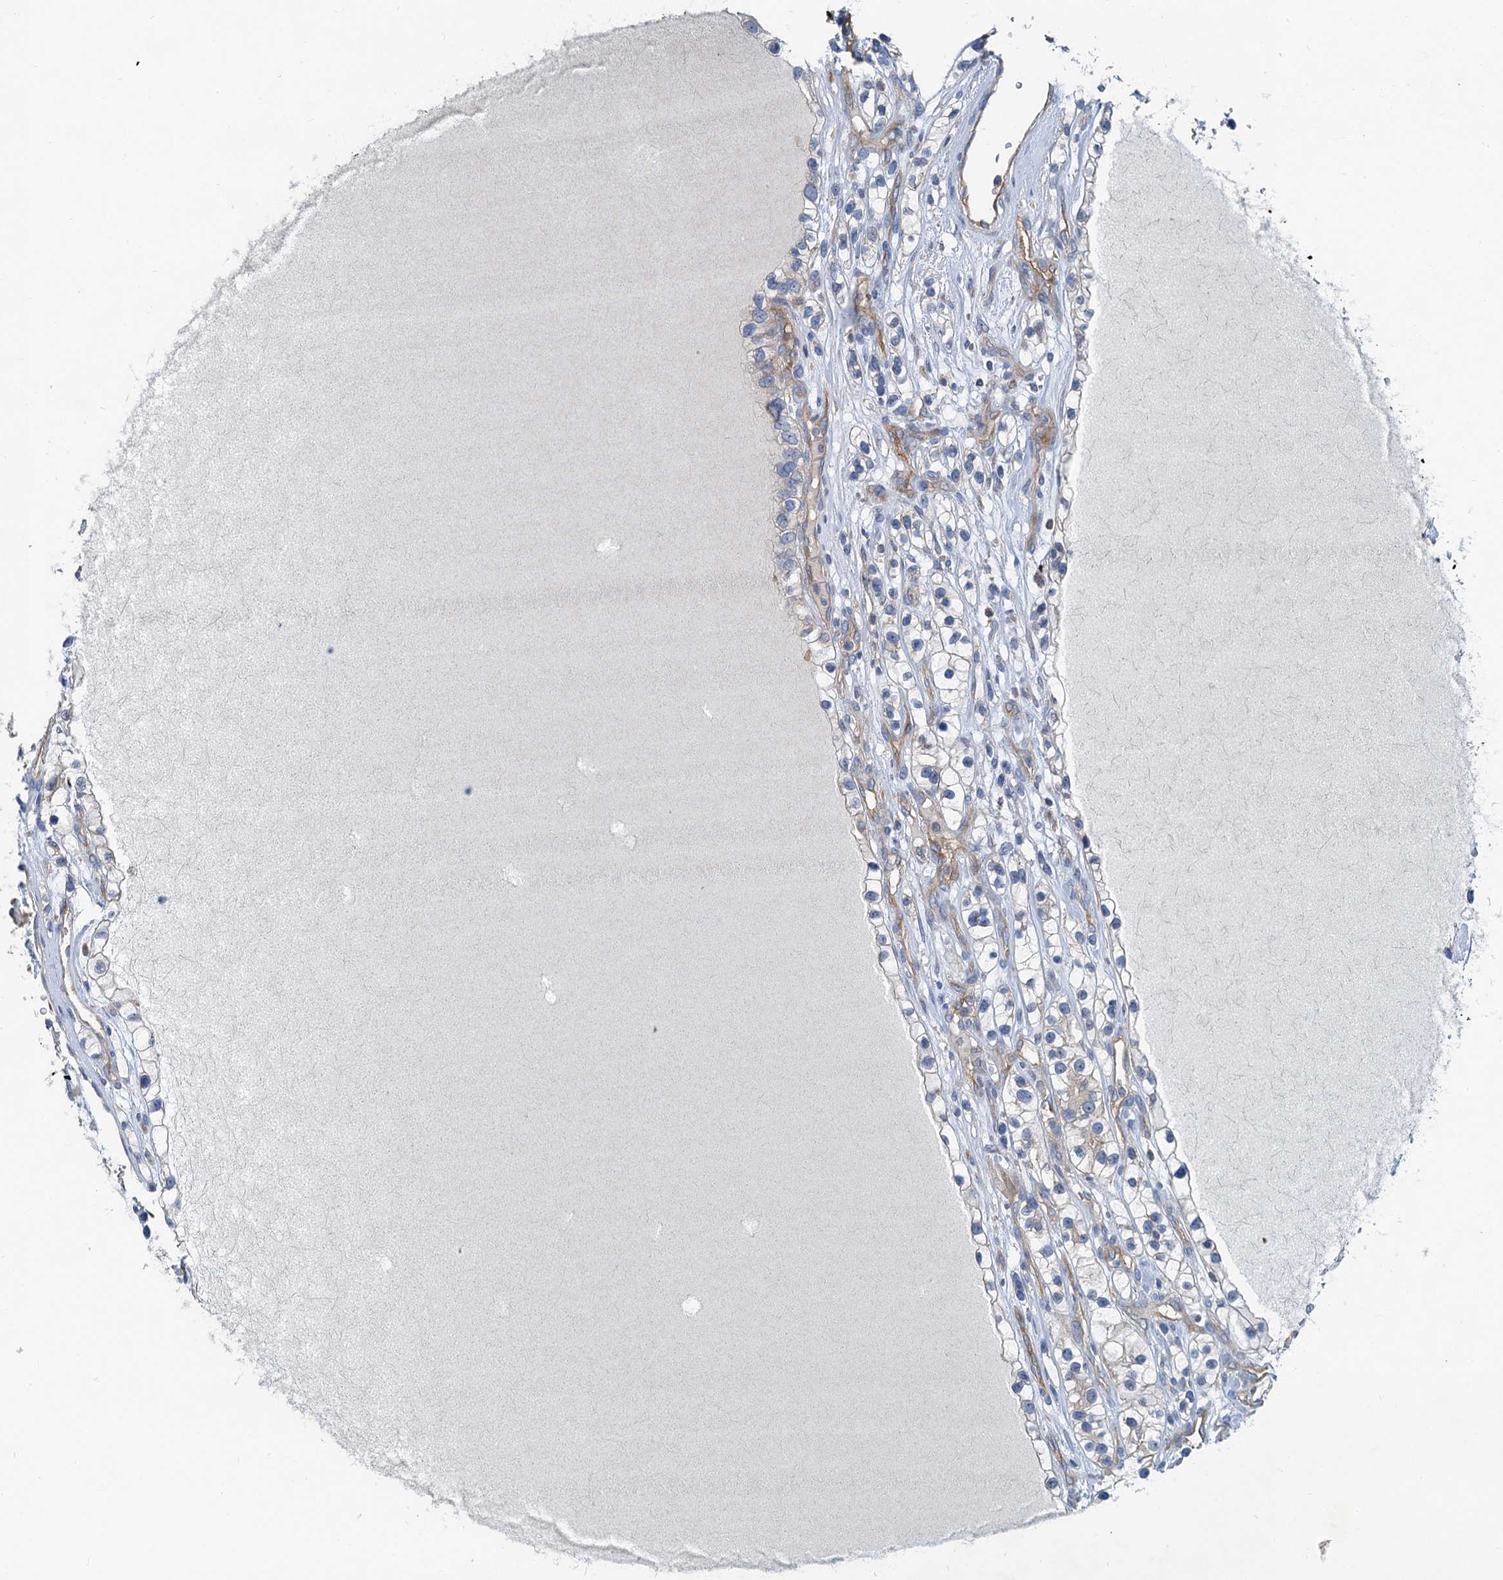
{"staining": {"intensity": "weak", "quantity": "<25%", "location": "cytoplasmic/membranous"}, "tissue": "renal cancer", "cell_type": "Tumor cells", "image_type": "cancer", "snomed": [{"axis": "morphology", "description": "Adenocarcinoma, NOS"}, {"axis": "topography", "description": "Kidney"}], "caption": "A histopathology image of renal adenocarcinoma stained for a protein shows no brown staining in tumor cells. (DAB (3,3'-diaminobenzidine) immunohistochemistry (IHC) visualized using brightfield microscopy, high magnification).", "gene": "ANKRD26", "patient": {"sex": "female", "age": 57}}